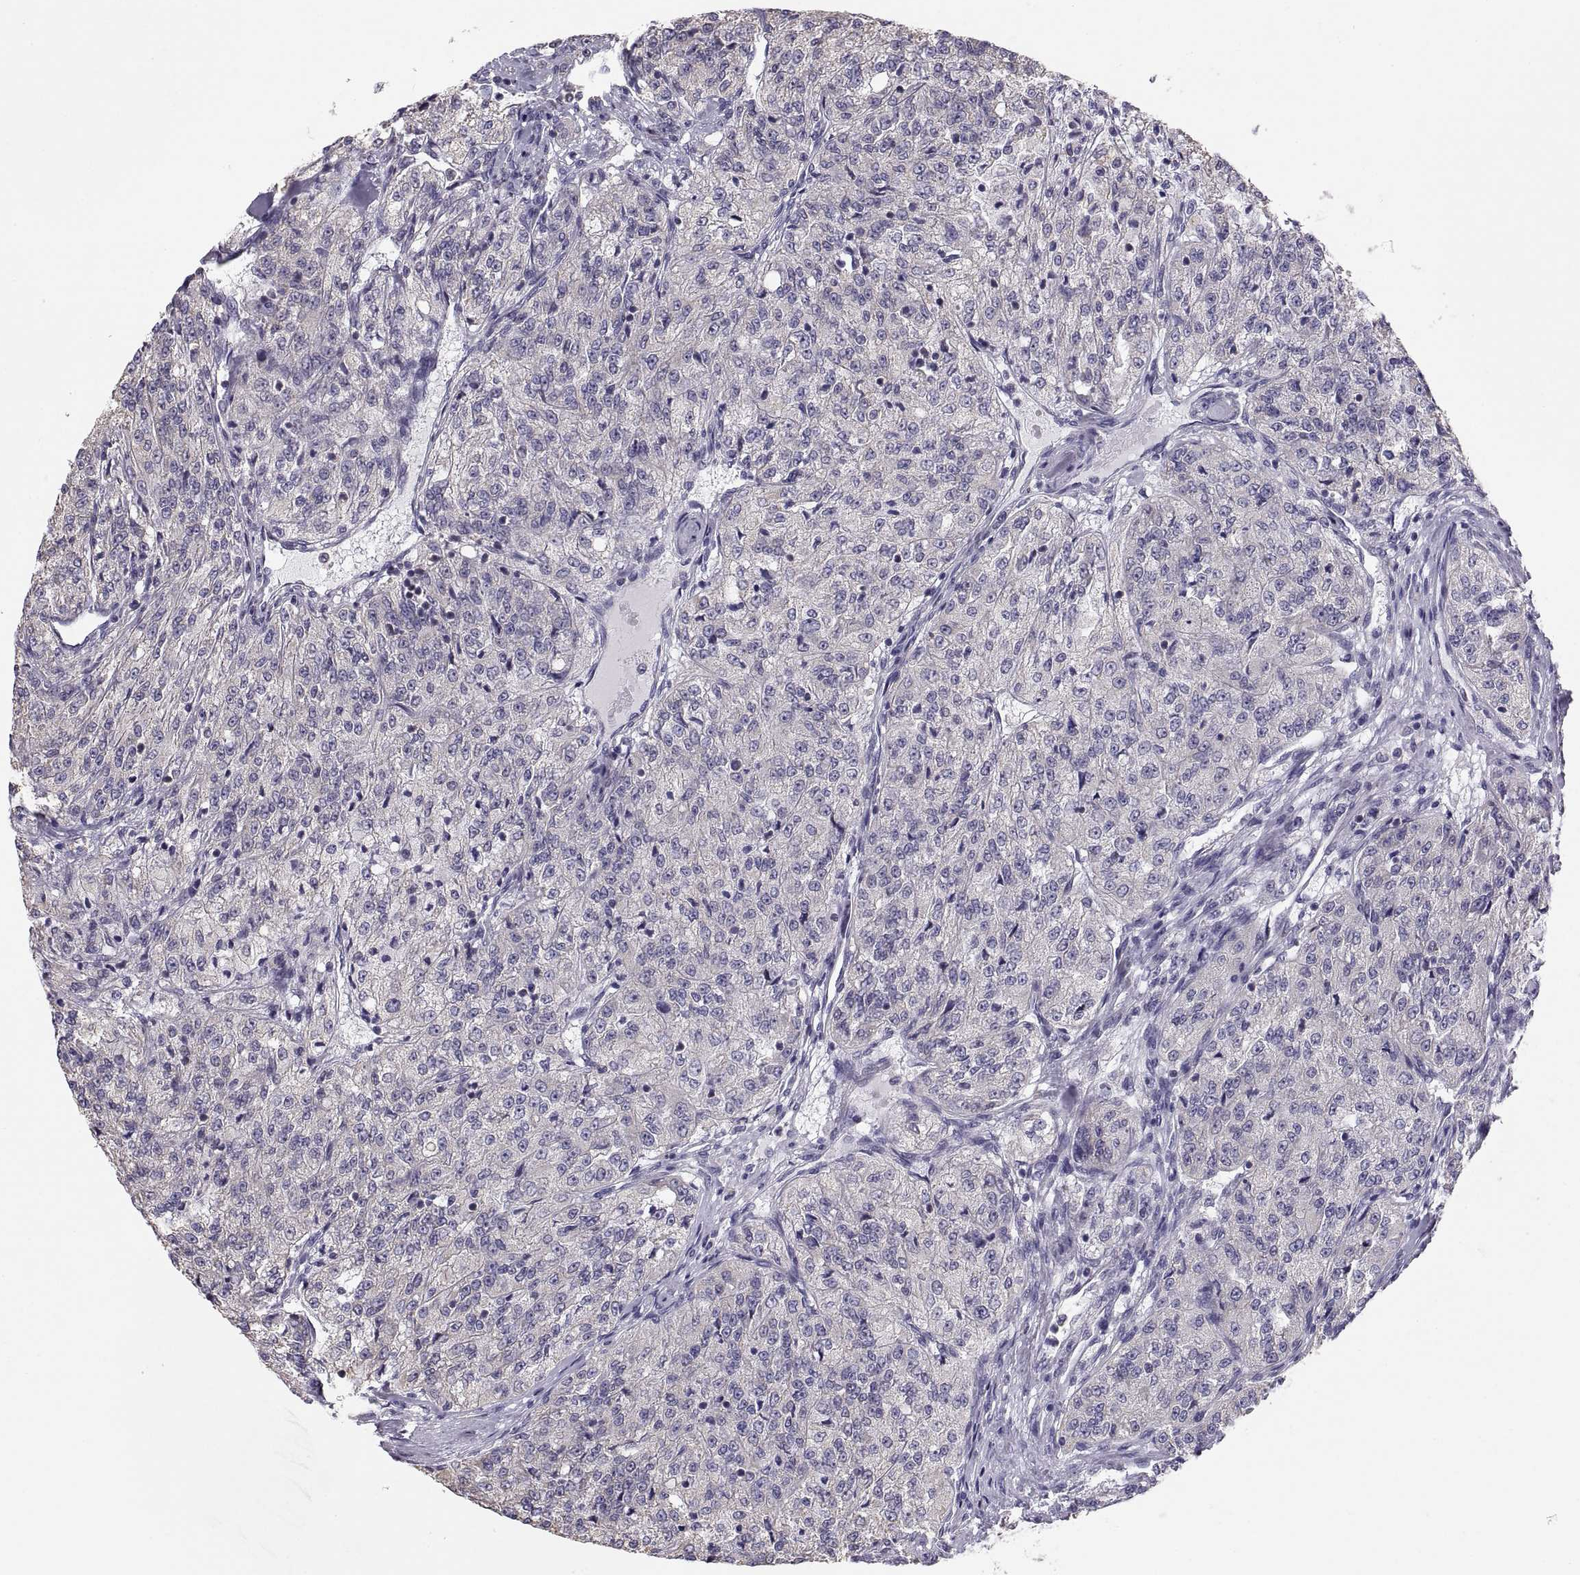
{"staining": {"intensity": "negative", "quantity": "none", "location": "none"}, "tissue": "renal cancer", "cell_type": "Tumor cells", "image_type": "cancer", "snomed": [{"axis": "morphology", "description": "Adenocarcinoma, NOS"}, {"axis": "topography", "description": "Kidney"}], "caption": "Renal cancer (adenocarcinoma) stained for a protein using immunohistochemistry displays no expression tumor cells.", "gene": "TNNC1", "patient": {"sex": "female", "age": 63}}